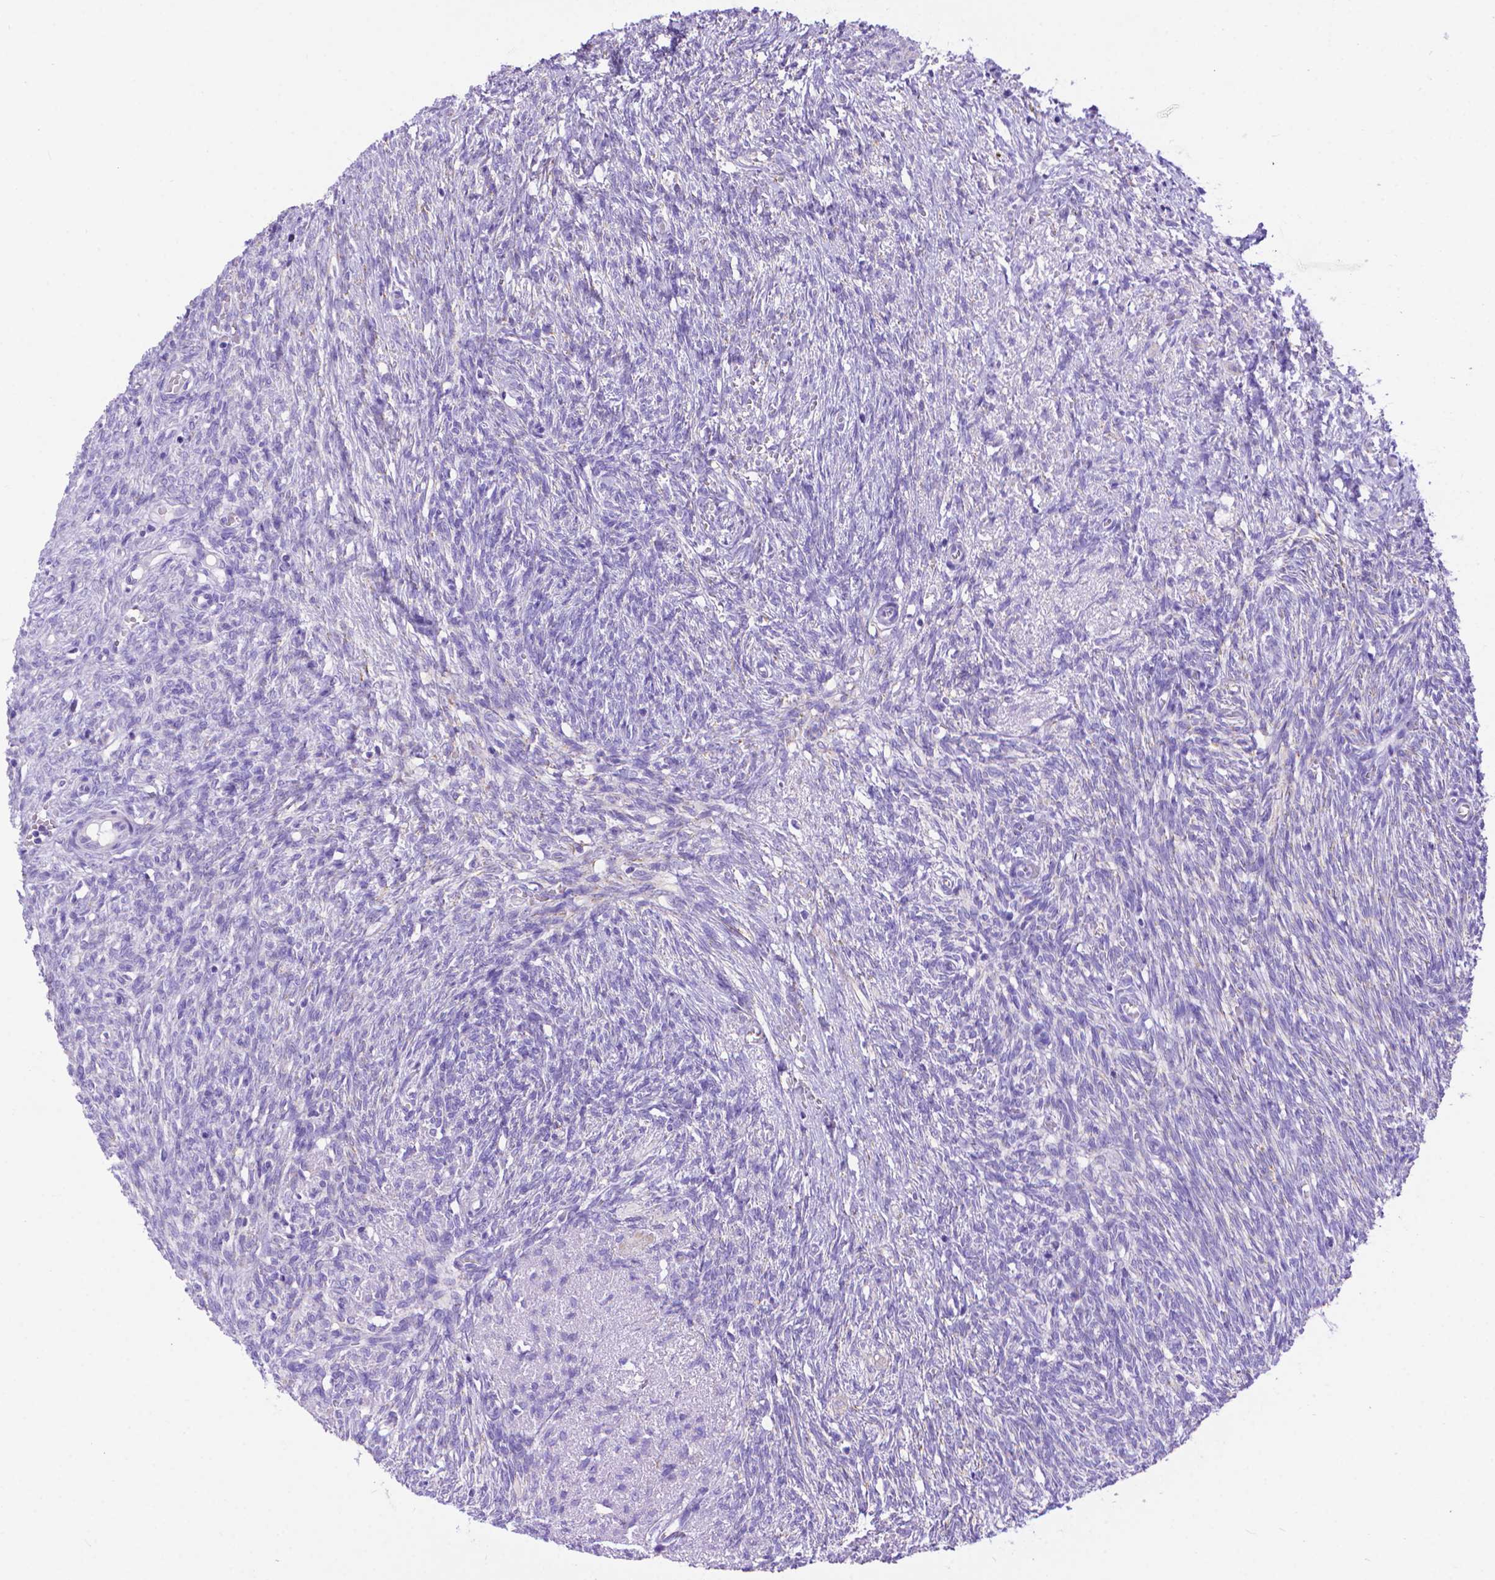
{"staining": {"intensity": "negative", "quantity": "none", "location": "none"}, "tissue": "ovary", "cell_type": "Ovarian stroma cells", "image_type": "normal", "snomed": [{"axis": "morphology", "description": "Normal tissue, NOS"}, {"axis": "topography", "description": "Ovary"}], "caption": "A histopathology image of ovary stained for a protein exhibits no brown staining in ovarian stroma cells. The staining is performed using DAB (3,3'-diaminobenzidine) brown chromogen with nuclei counter-stained in using hematoxylin.", "gene": "DHRS2", "patient": {"sex": "female", "age": 46}}